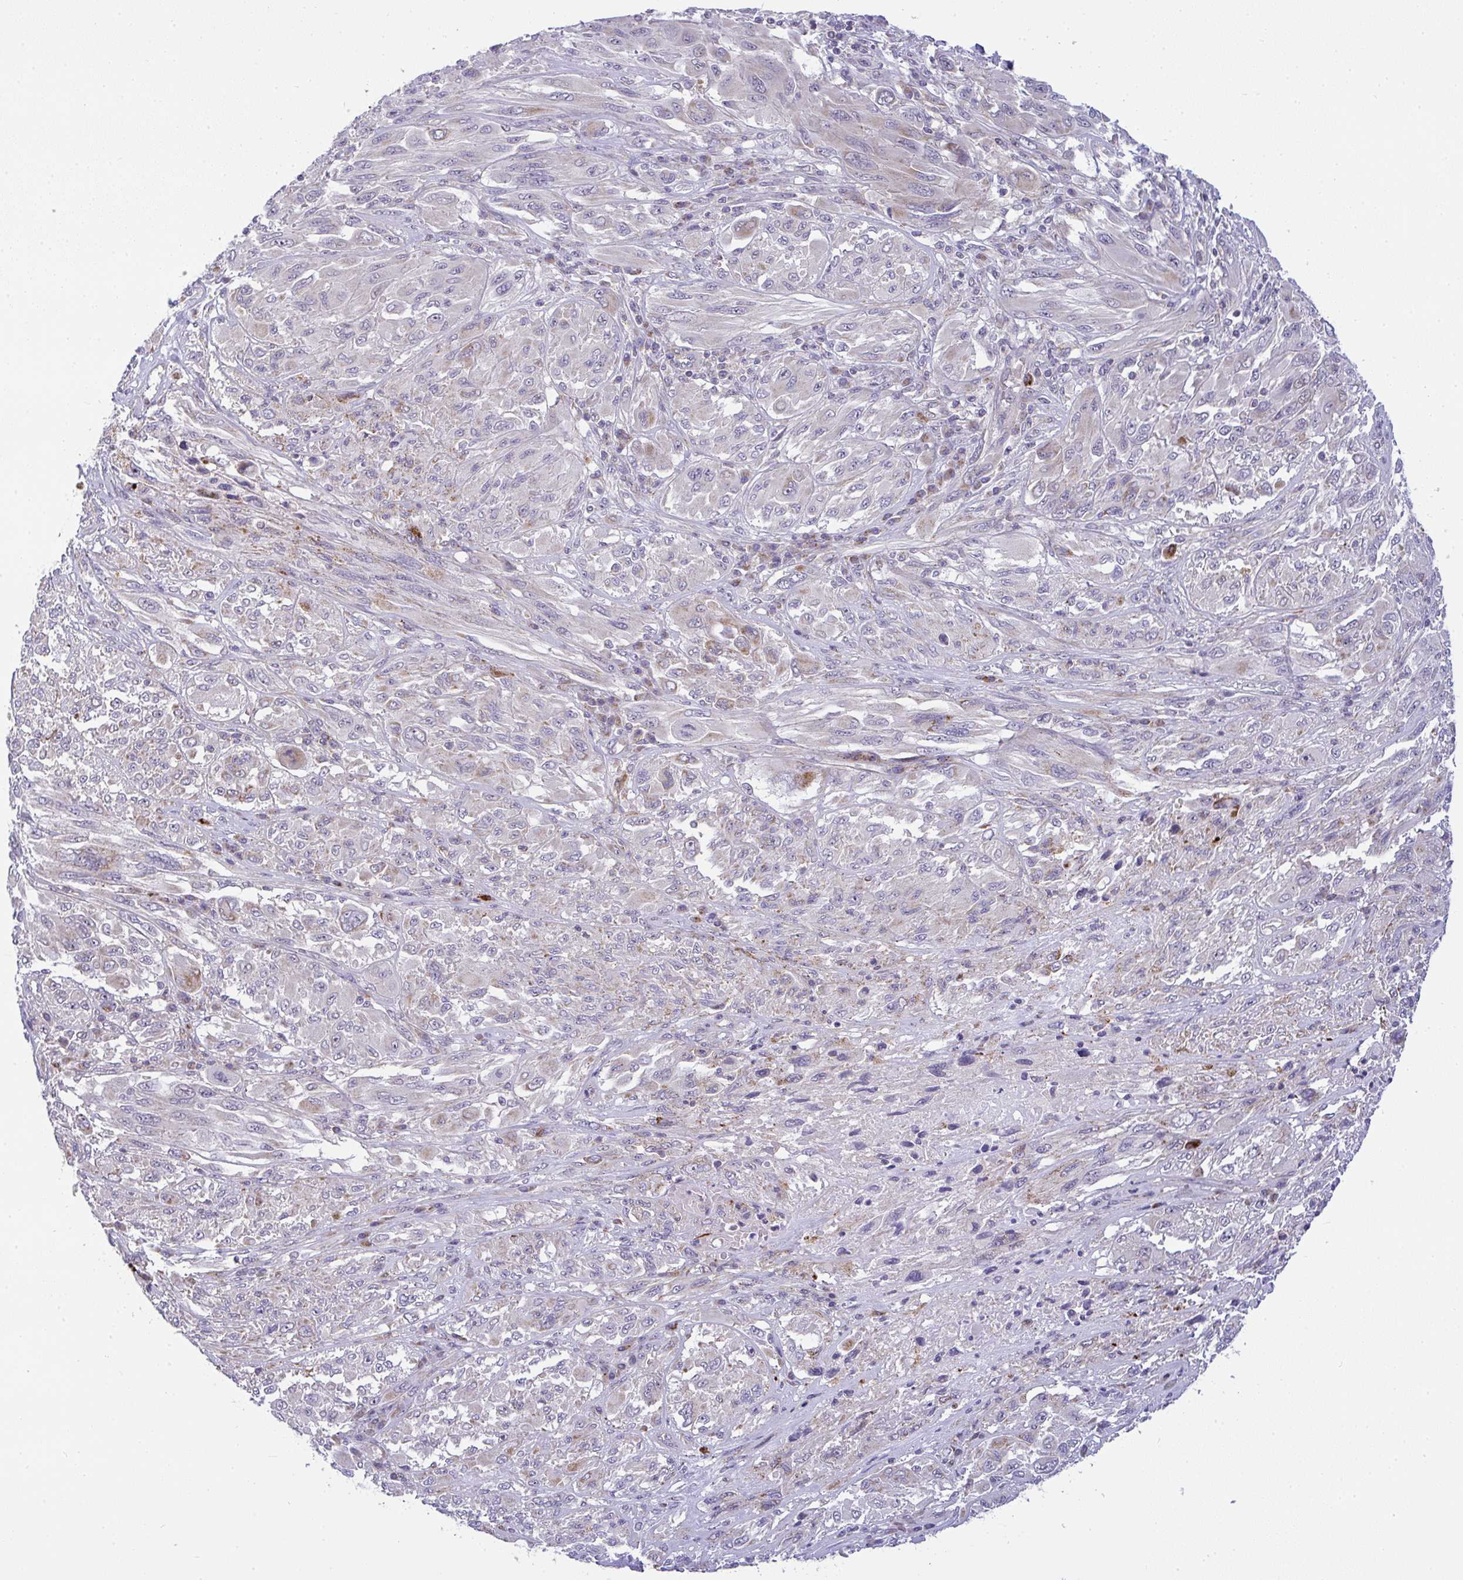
{"staining": {"intensity": "negative", "quantity": "none", "location": "none"}, "tissue": "melanoma", "cell_type": "Tumor cells", "image_type": "cancer", "snomed": [{"axis": "morphology", "description": "Malignant melanoma, NOS"}, {"axis": "topography", "description": "Skin"}], "caption": "Tumor cells show no significant expression in melanoma.", "gene": "SRRM4", "patient": {"sex": "female", "age": 91}}